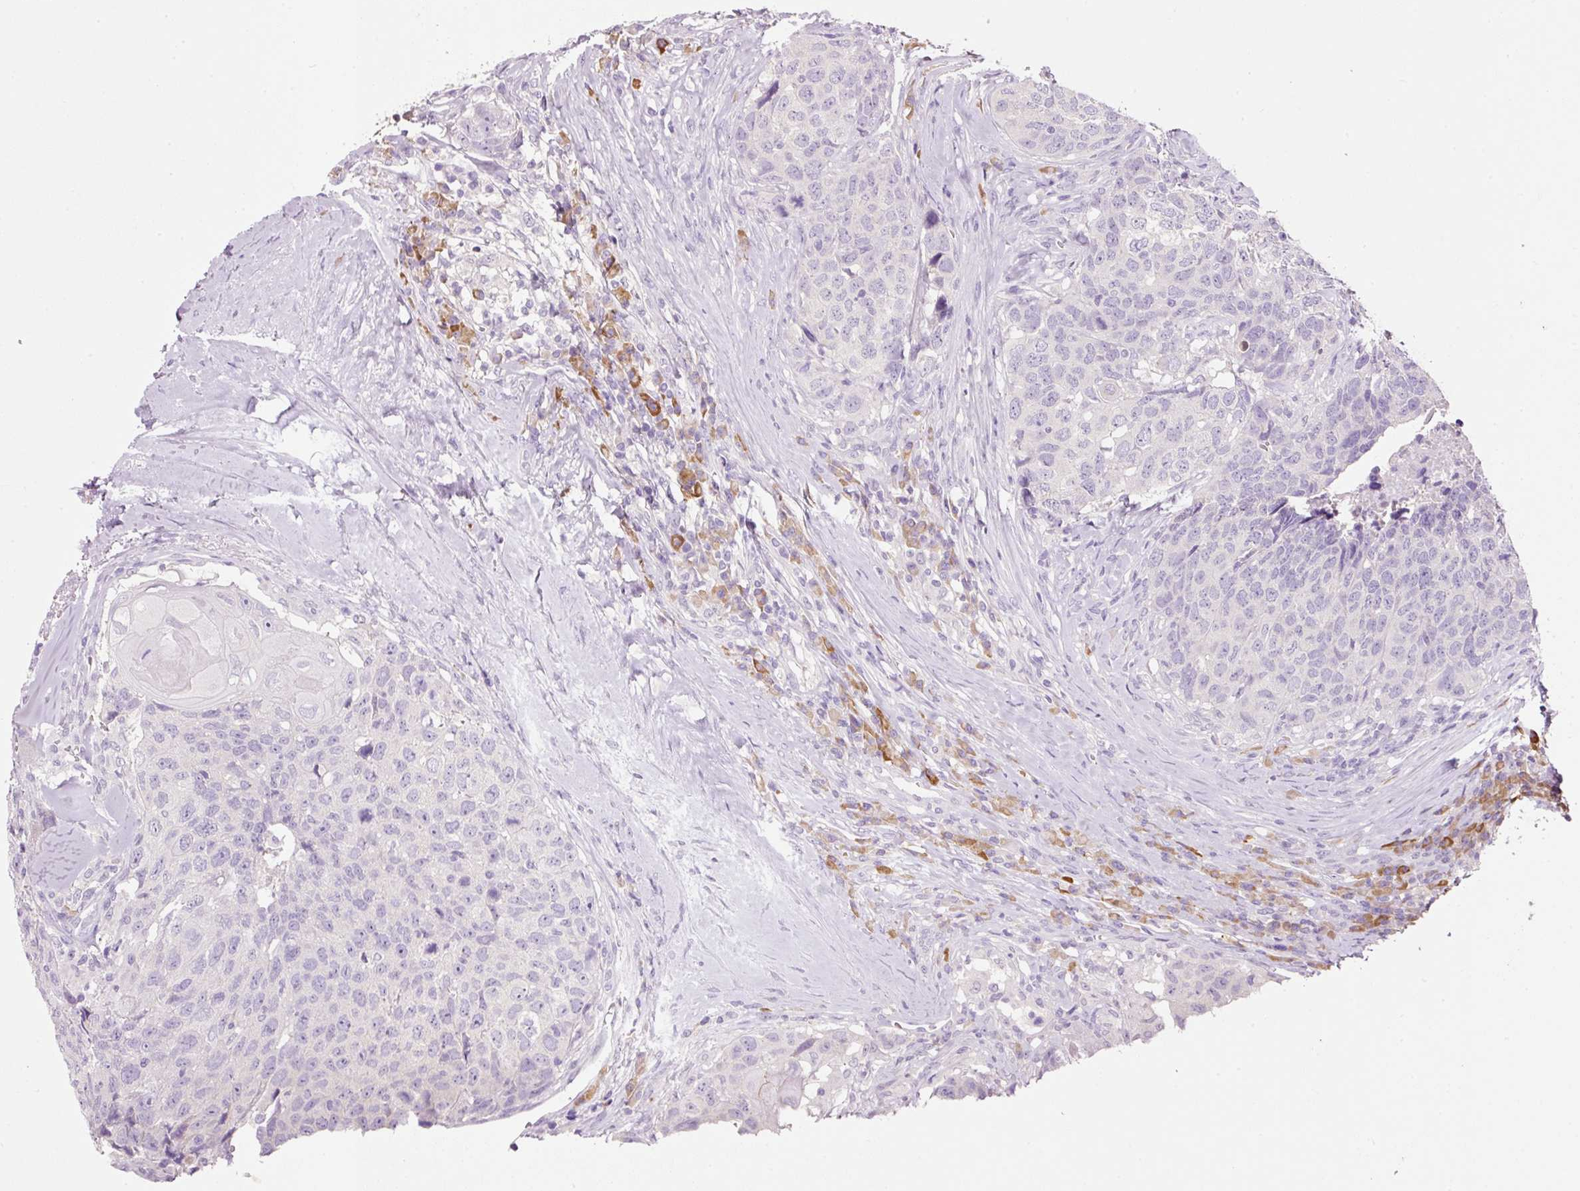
{"staining": {"intensity": "negative", "quantity": "none", "location": "none"}, "tissue": "head and neck cancer", "cell_type": "Tumor cells", "image_type": "cancer", "snomed": [{"axis": "morphology", "description": "Squamous cell carcinoma, NOS"}, {"axis": "topography", "description": "Head-Neck"}], "caption": "This is an immunohistochemistry (IHC) image of head and neck cancer. There is no positivity in tumor cells.", "gene": "TENT5C", "patient": {"sex": "male", "age": 66}}